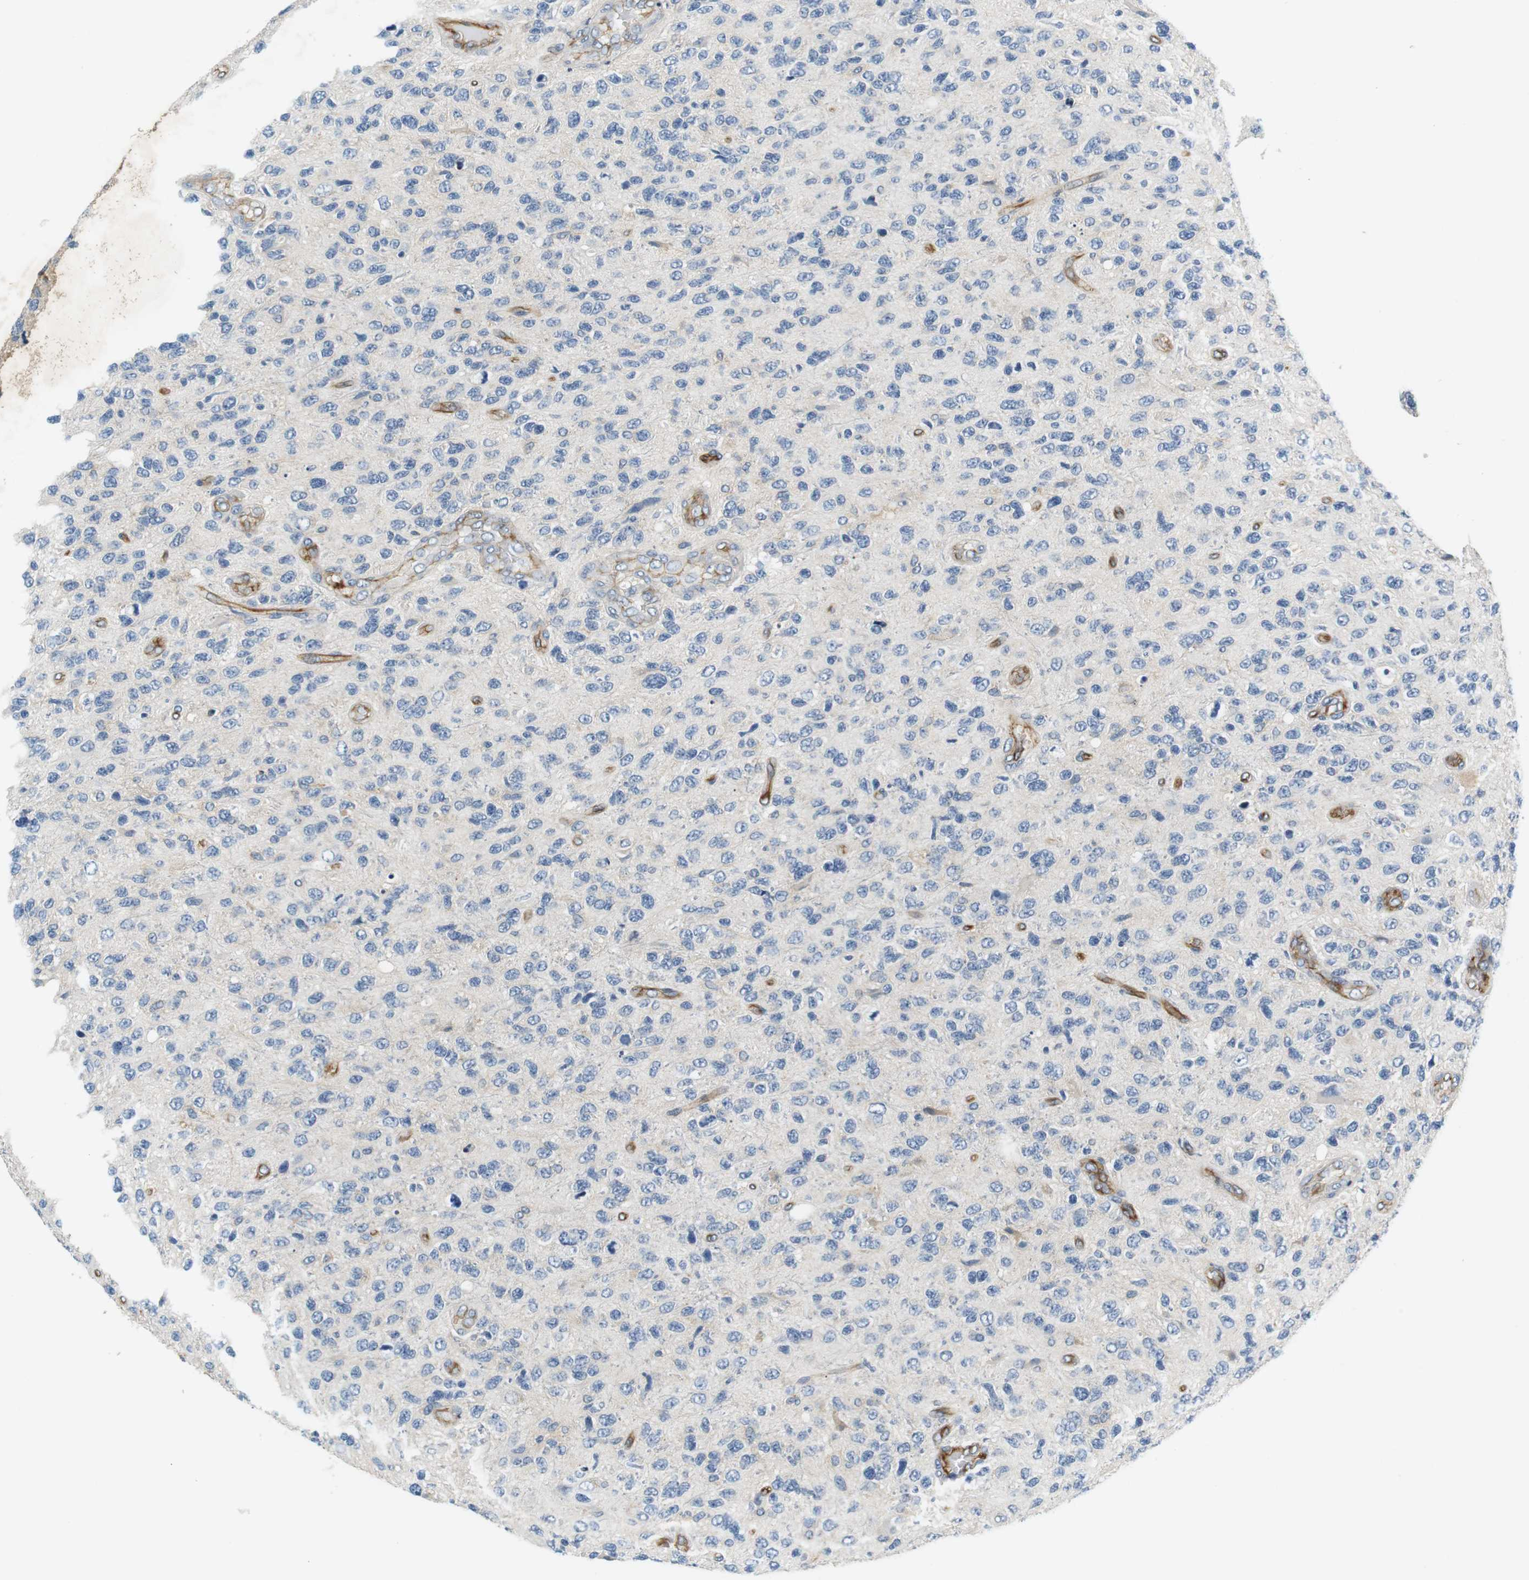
{"staining": {"intensity": "weak", "quantity": "<25%", "location": "cytoplasmic/membranous"}, "tissue": "glioma", "cell_type": "Tumor cells", "image_type": "cancer", "snomed": [{"axis": "morphology", "description": "Glioma, malignant, High grade"}, {"axis": "topography", "description": "Brain"}], "caption": "Immunohistochemistry image of glioma stained for a protein (brown), which exhibits no positivity in tumor cells.", "gene": "SLC30A1", "patient": {"sex": "female", "age": 58}}